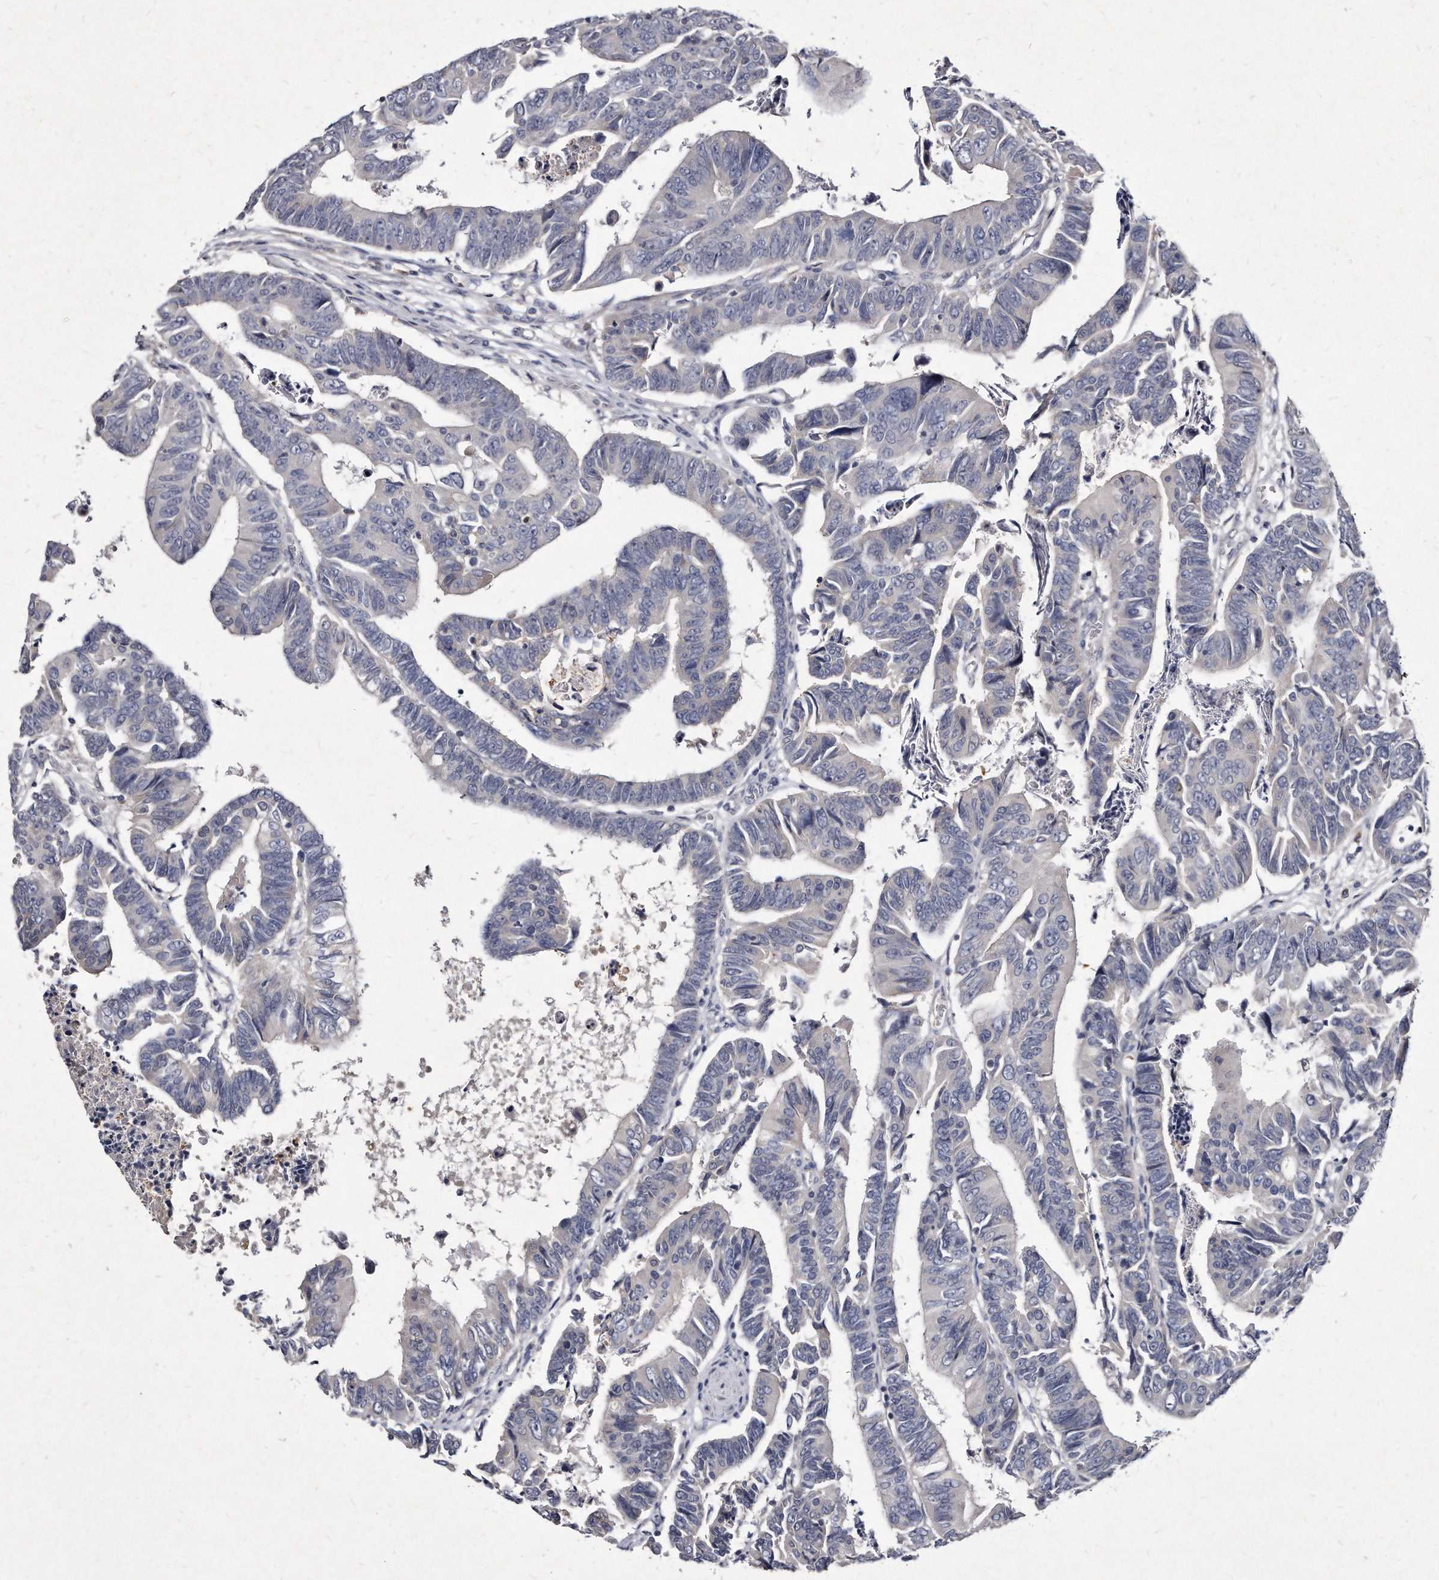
{"staining": {"intensity": "negative", "quantity": "none", "location": "none"}, "tissue": "colorectal cancer", "cell_type": "Tumor cells", "image_type": "cancer", "snomed": [{"axis": "morphology", "description": "Adenocarcinoma, NOS"}, {"axis": "topography", "description": "Rectum"}], "caption": "Colorectal cancer (adenocarcinoma) was stained to show a protein in brown. There is no significant expression in tumor cells.", "gene": "KLHDC3", "patient": {"sex": "female", "age": 65}}